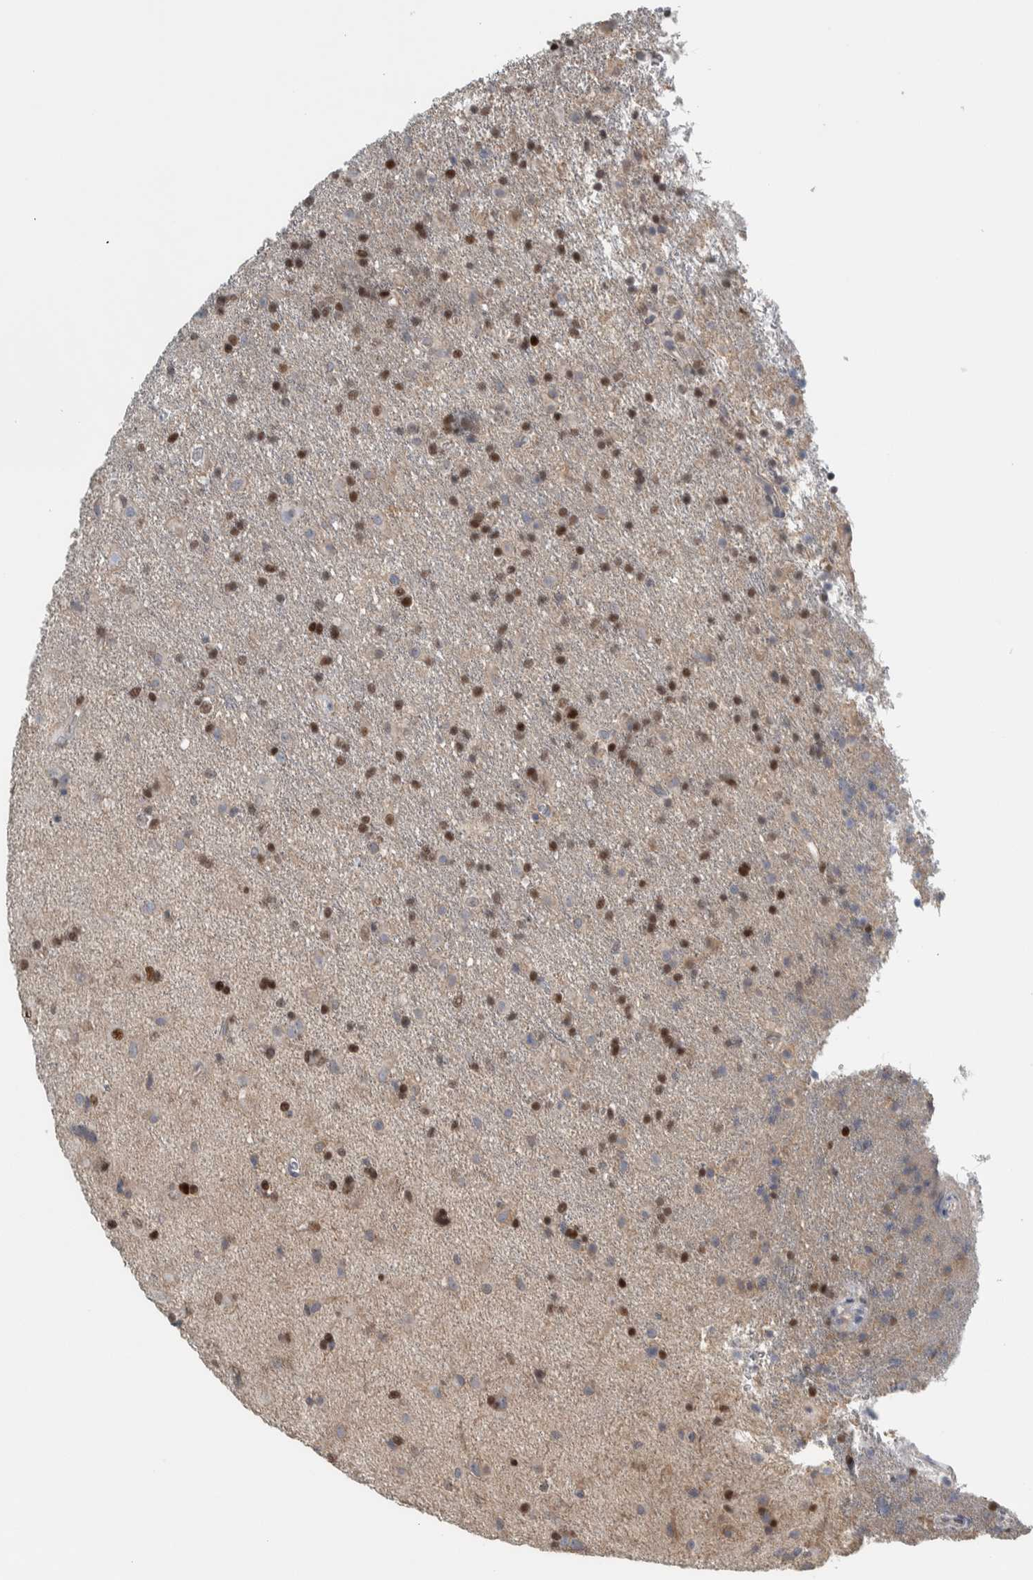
{"staining": {"intensity": "strong", "quantity": "25%-75%", "location": "nuclear"}, "tissue": "glioma", "cell_type": "Tumor cells", "image_type": "cancer", "snomed": [{"axis": "morphology", "description": "Glioma, malignant, Low grade"}, {"axis": "topography", "description": "Brain"}], "caption": "Protein staining displays strong nuclear staining in approximately 25%-75% of tumor cells in glioma.", "gene": "ADPRM", "patient": {"sex": "male", "age": 65}}